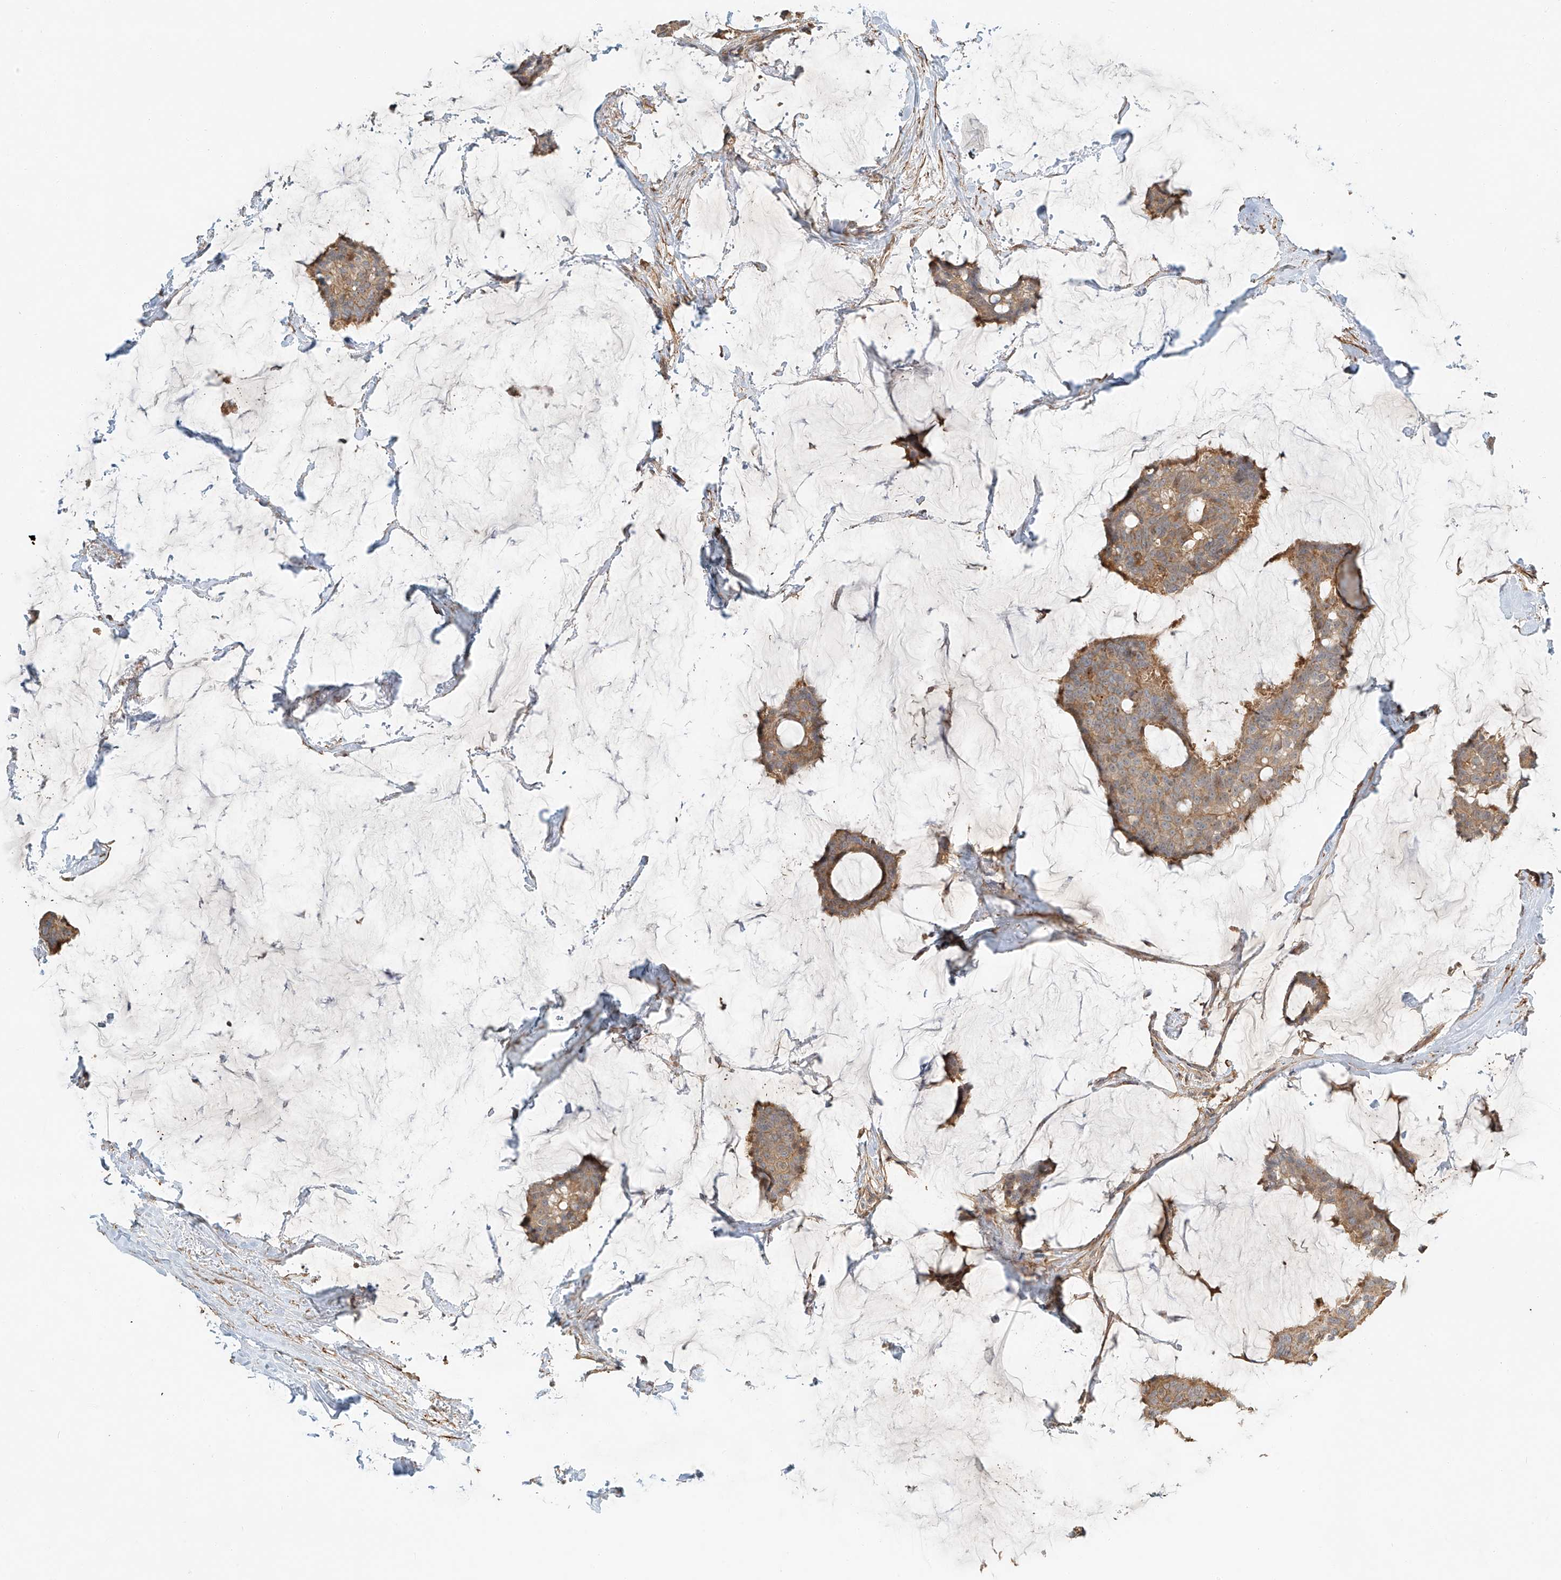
{"staining": {"intensity": "moderate", "quantity": ">75%", "location": "cytoplasmic/membranous"}, "tissue": "breast cancer", "cell_type": "Tumor cells", "image_type": "cancer", "snomed": [{"axis": "morphology", "description": "Duct carcinoma"}, {"axis": "topography", "description": "Breast"}], "caption": "Infiltrating ductal carcinoma (breast) stained with a brown dye displays moderate cytoplasmic/membranous positive positivity in approximately >75% of tumor cells.", "gene": "CSMD3", "patient": {"sex": "female", "age": 93}}